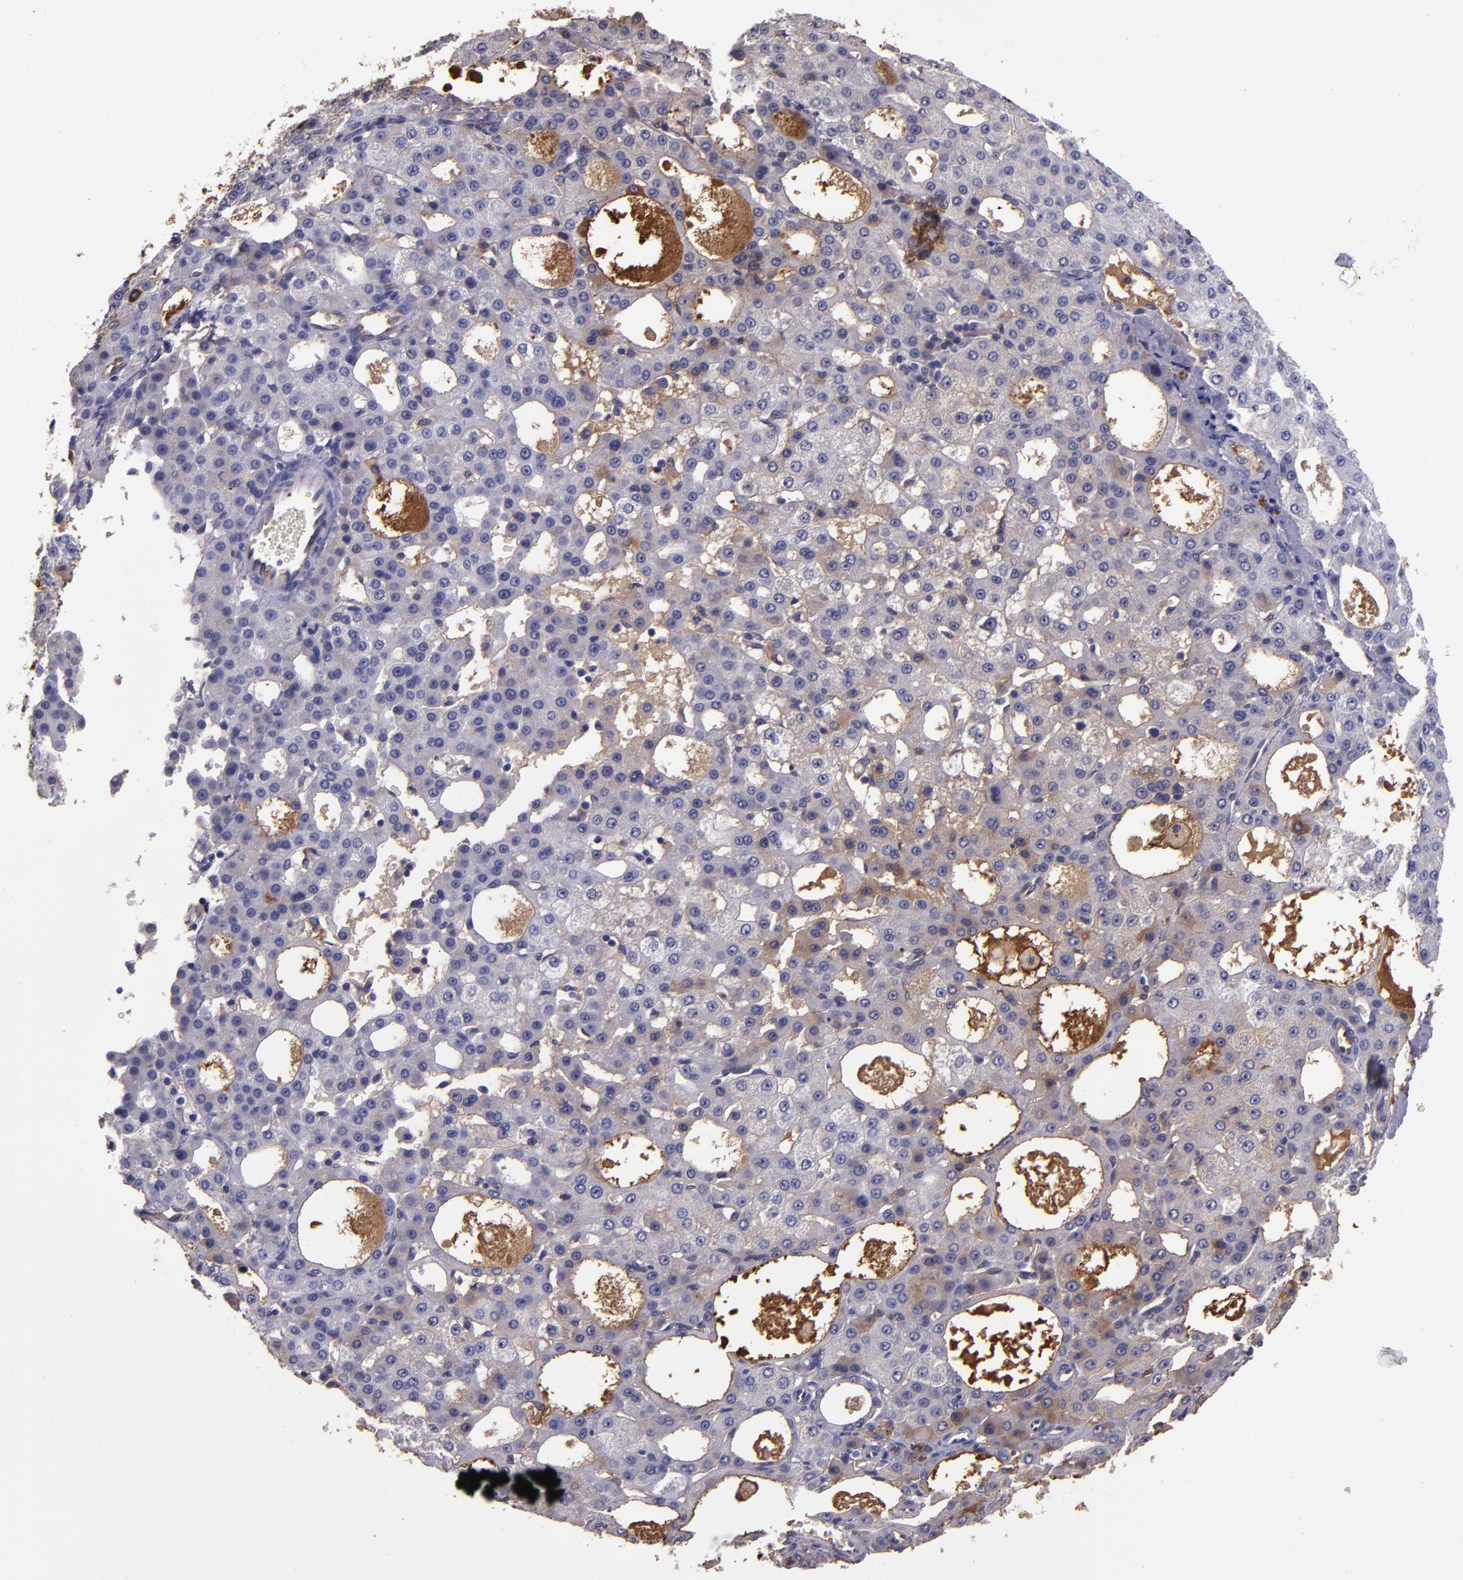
{"staining": {"intensity": "moderate", "quantity": "<25%", "location": "cytoplasmic/membranous"}, "tissue": "liver cancer", "cell_type": "Tumor cells", "image_type": "cancer", "snomed": [{"axis": "morphology", "description": "Carcinoma, Hepatocellular, NOS"}, {"axis": "topography", "description": "Liver"}], "caption": "A histopathology image of human liver hepatocellular carcinoma stained for a protein demonstrates moderate cytoplasmic/membranous brown staining in tumor cells. The staining is performed using DAB brown chromogen to label protein expression. The nuclei are counter-stained blue using hematoxylin.", "gene": "A2M", "patient": {"sex": "male", "age": 47}}